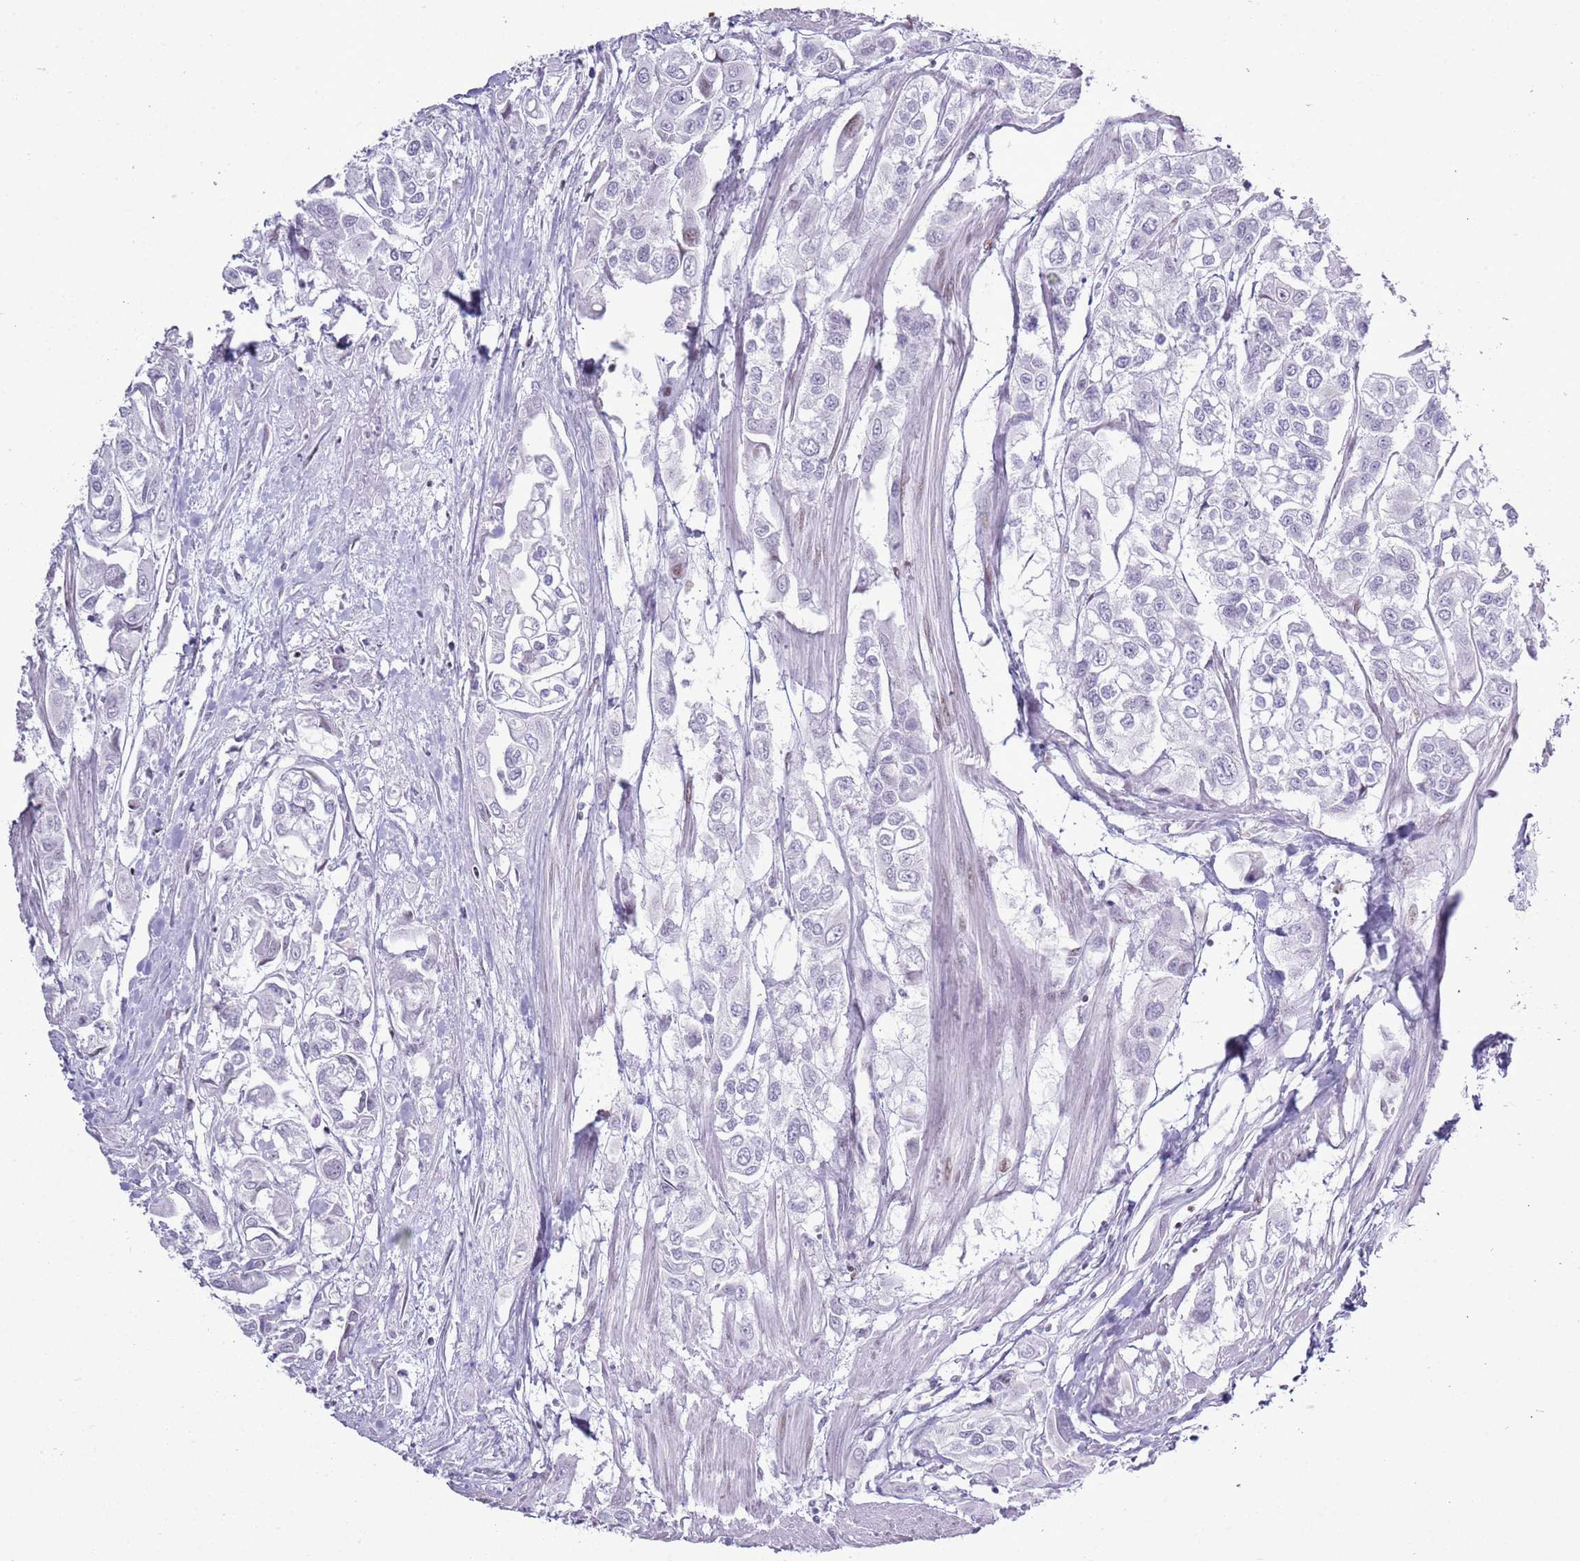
{"staining": {"intensity": "negative", "quantity": "none", "location": "none"}, "tissue": "urothelial cancer", "cell_type": "Tumor cells", "image_type": "cancer", "snomed": [{"axis": "morphology", "description": "Urothelial carcinoma, High grade"}, {"axis": "topography", "description": "Urinary bladder"}], "caption": "This is a photomicrograph of IHC staining of urothelial cancer, which shows no staining in tumor cells.", "gene": "ASIP", "patient": {"sex": "male", "age": 67}}